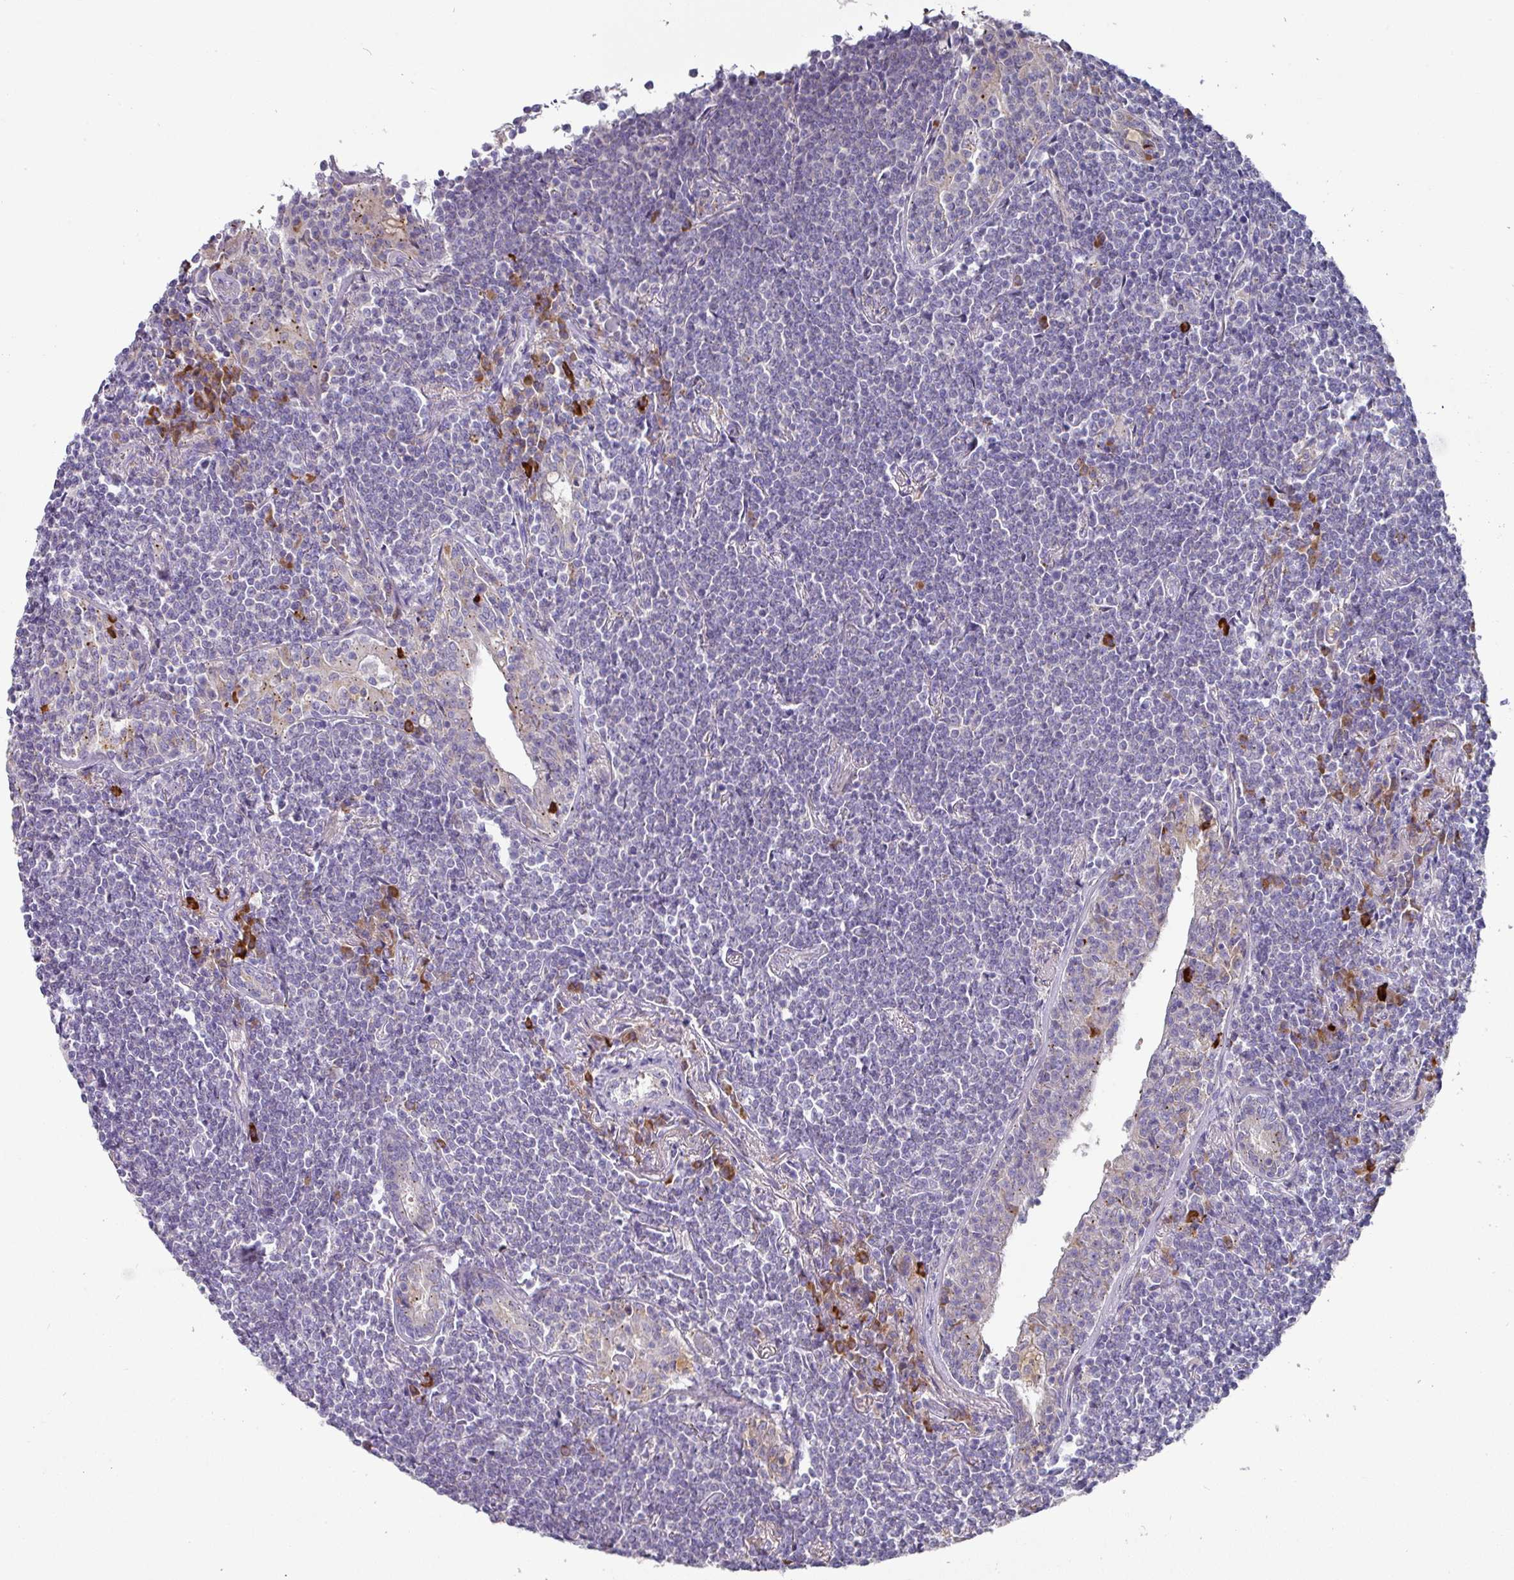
{"staining": {"intensity": "negative", "quantity": "none", "location": "none"}, "tissue": "lymphoma", "cell_type": "Tumor cells", "image_type": "cancer", "snomed": [{"axis": "morphology", "description": "Malignant lymphoma, non-Hodgkin's type, Low grade"}, {"axis": "topography", "description": "Lung"}], "caption": "Immunohistochemical staining of human lymphoma reveals no significant expression in tumor cells.", "gene": "IL4R", "patient": {"sex": "female", "age": 71}}